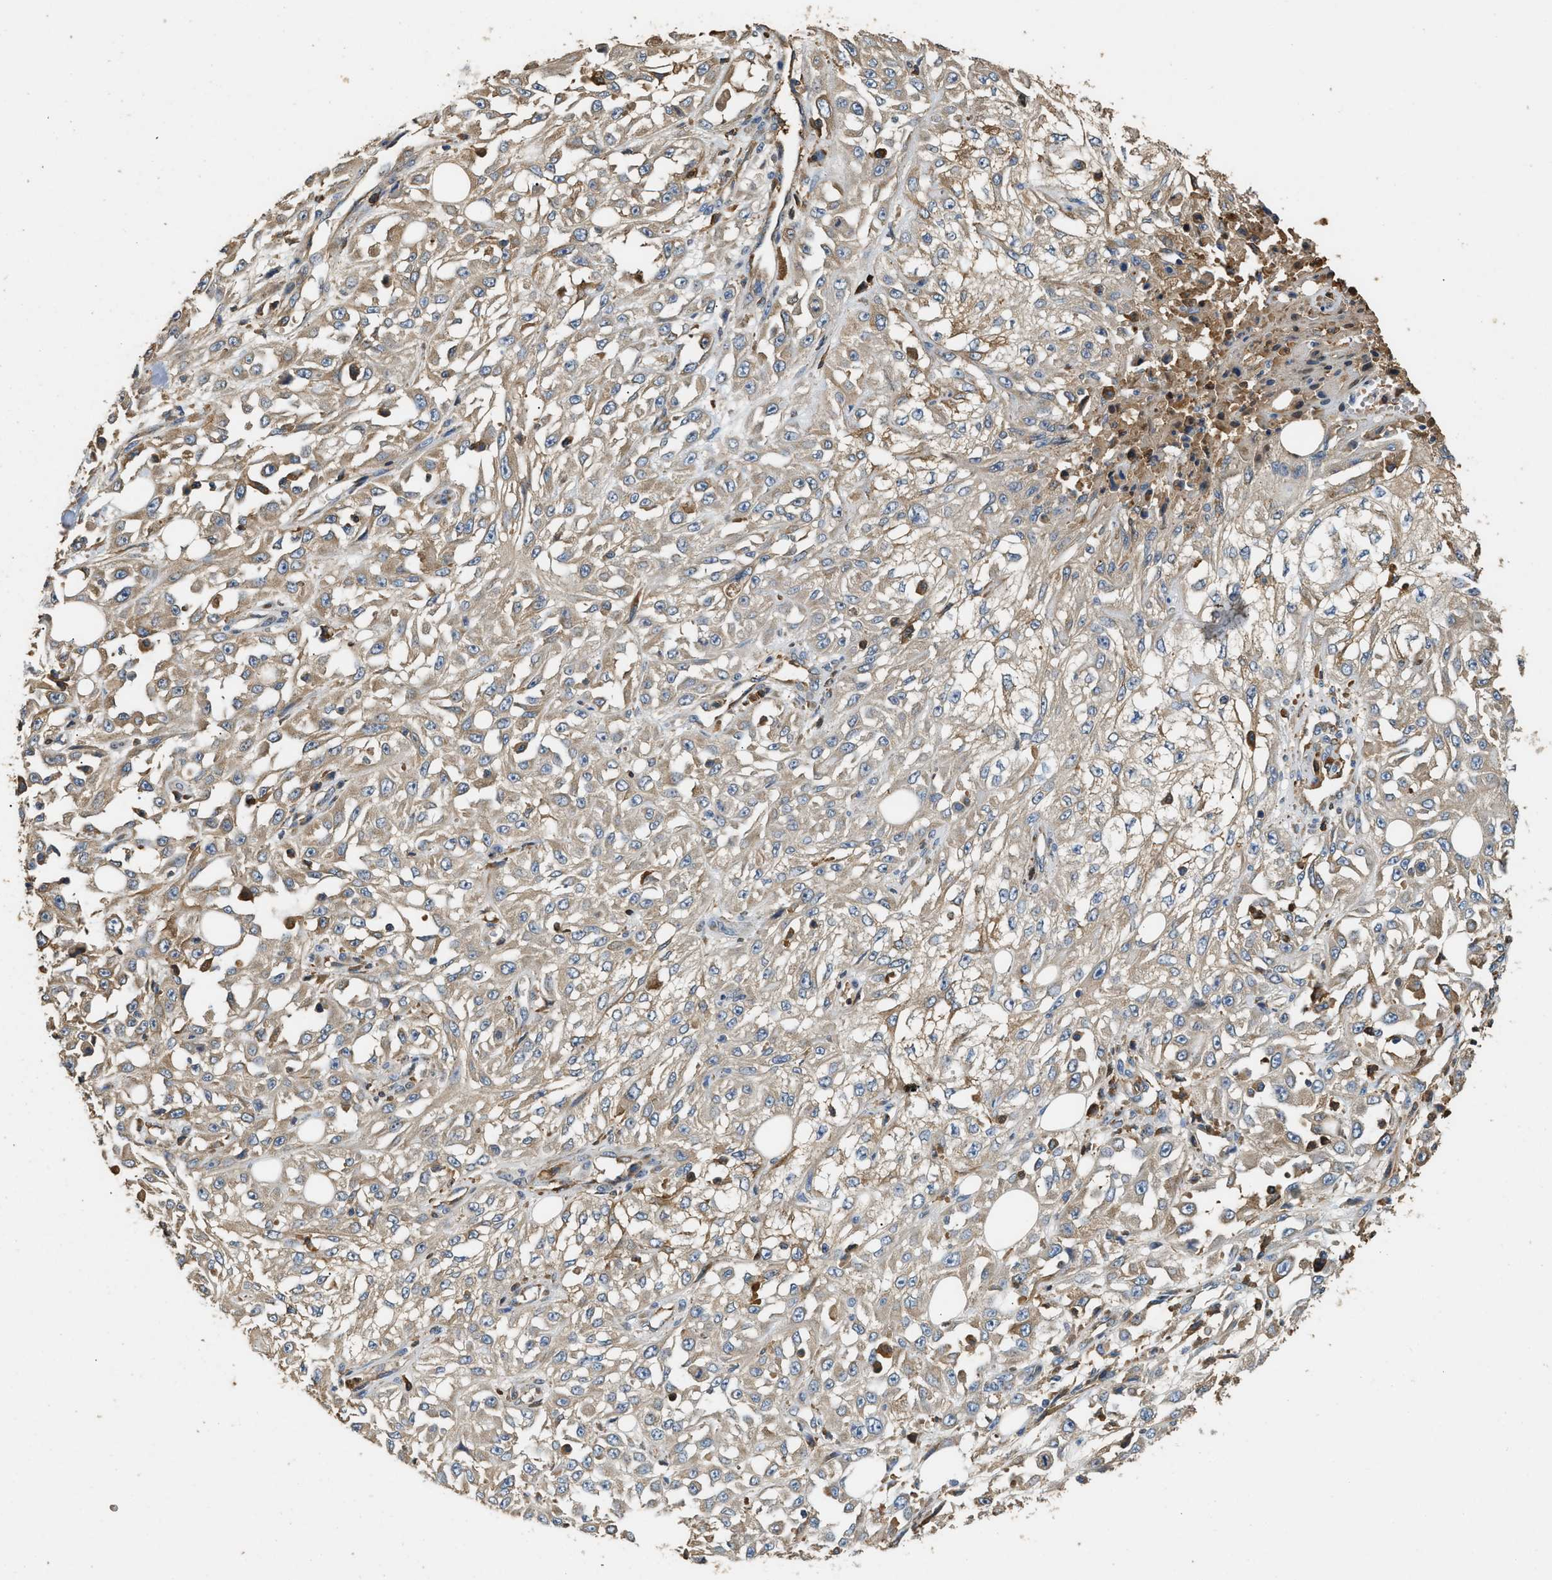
{"staining": {"intensity": "moderate", "quantity": "<25%", "location": "cytoplasmic/membranous"}, "tissue": "skin cancer", "cell_type": "Tumor cells", "image_type": "cancer", "snomed": [{"axis": "morphology", "description": "Squamous cell carcinoma, NOS"}, {"axis": "morphology", "description": "Squamous cell carcinoma, metastatic, NOS"}, {"axis": "topography", "description": "Skin"}, {"axis": "topography", "description": "Lymph node"}], "caption": "Protein expression analysis of skin cancer demonstrates moderate cytoplasmic/membranous positivity in about <25% of tumor cells. Using DAB (brown) and hematoxylin (blue) stains, captured at high magnification using brightfield microscopy.", "gene": "TMEM268", "patient": {"sex": "male", "age": 75}}